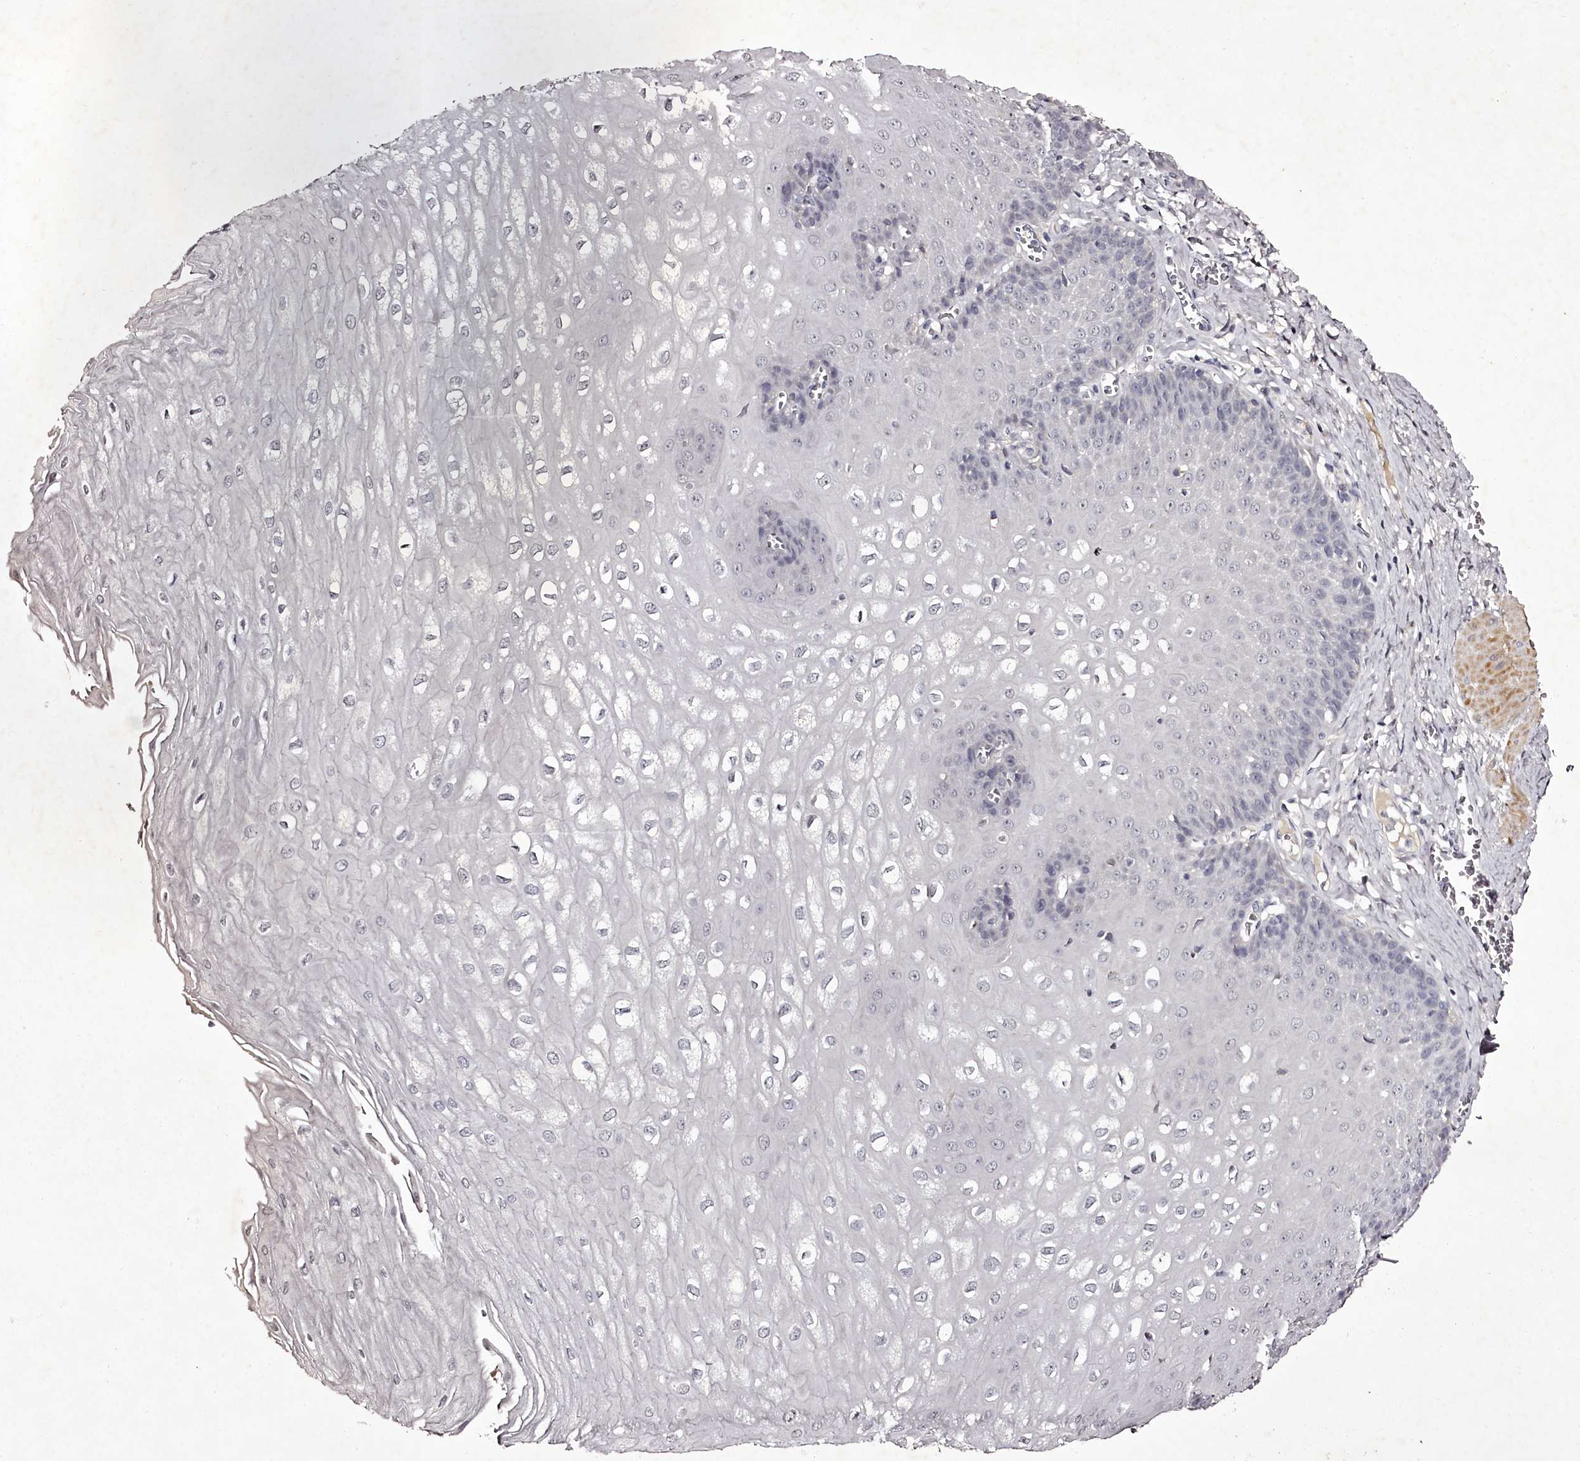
{"staining": {"intensity": "negative", "quantity": "none", "location": "none"}, "tissue": "esophagus", "cell_type": "Squamous epithelial cells", "image_type": "normal", "snomed": [{"axis": "morphology", "description": "Normal tissue, NOS"}, {"axis": "topography", "description": "Esophagus"}], "caption": "Immunohistochemistry micrograph of unremarkable esophagus: human esophagus stained with DAB (3,3'-diaminobenzidine) shows no significant protein expression in squamous epithelial cells.", "gene": "RBMXL2", "patient": {"sex": "male", "age": 60}}